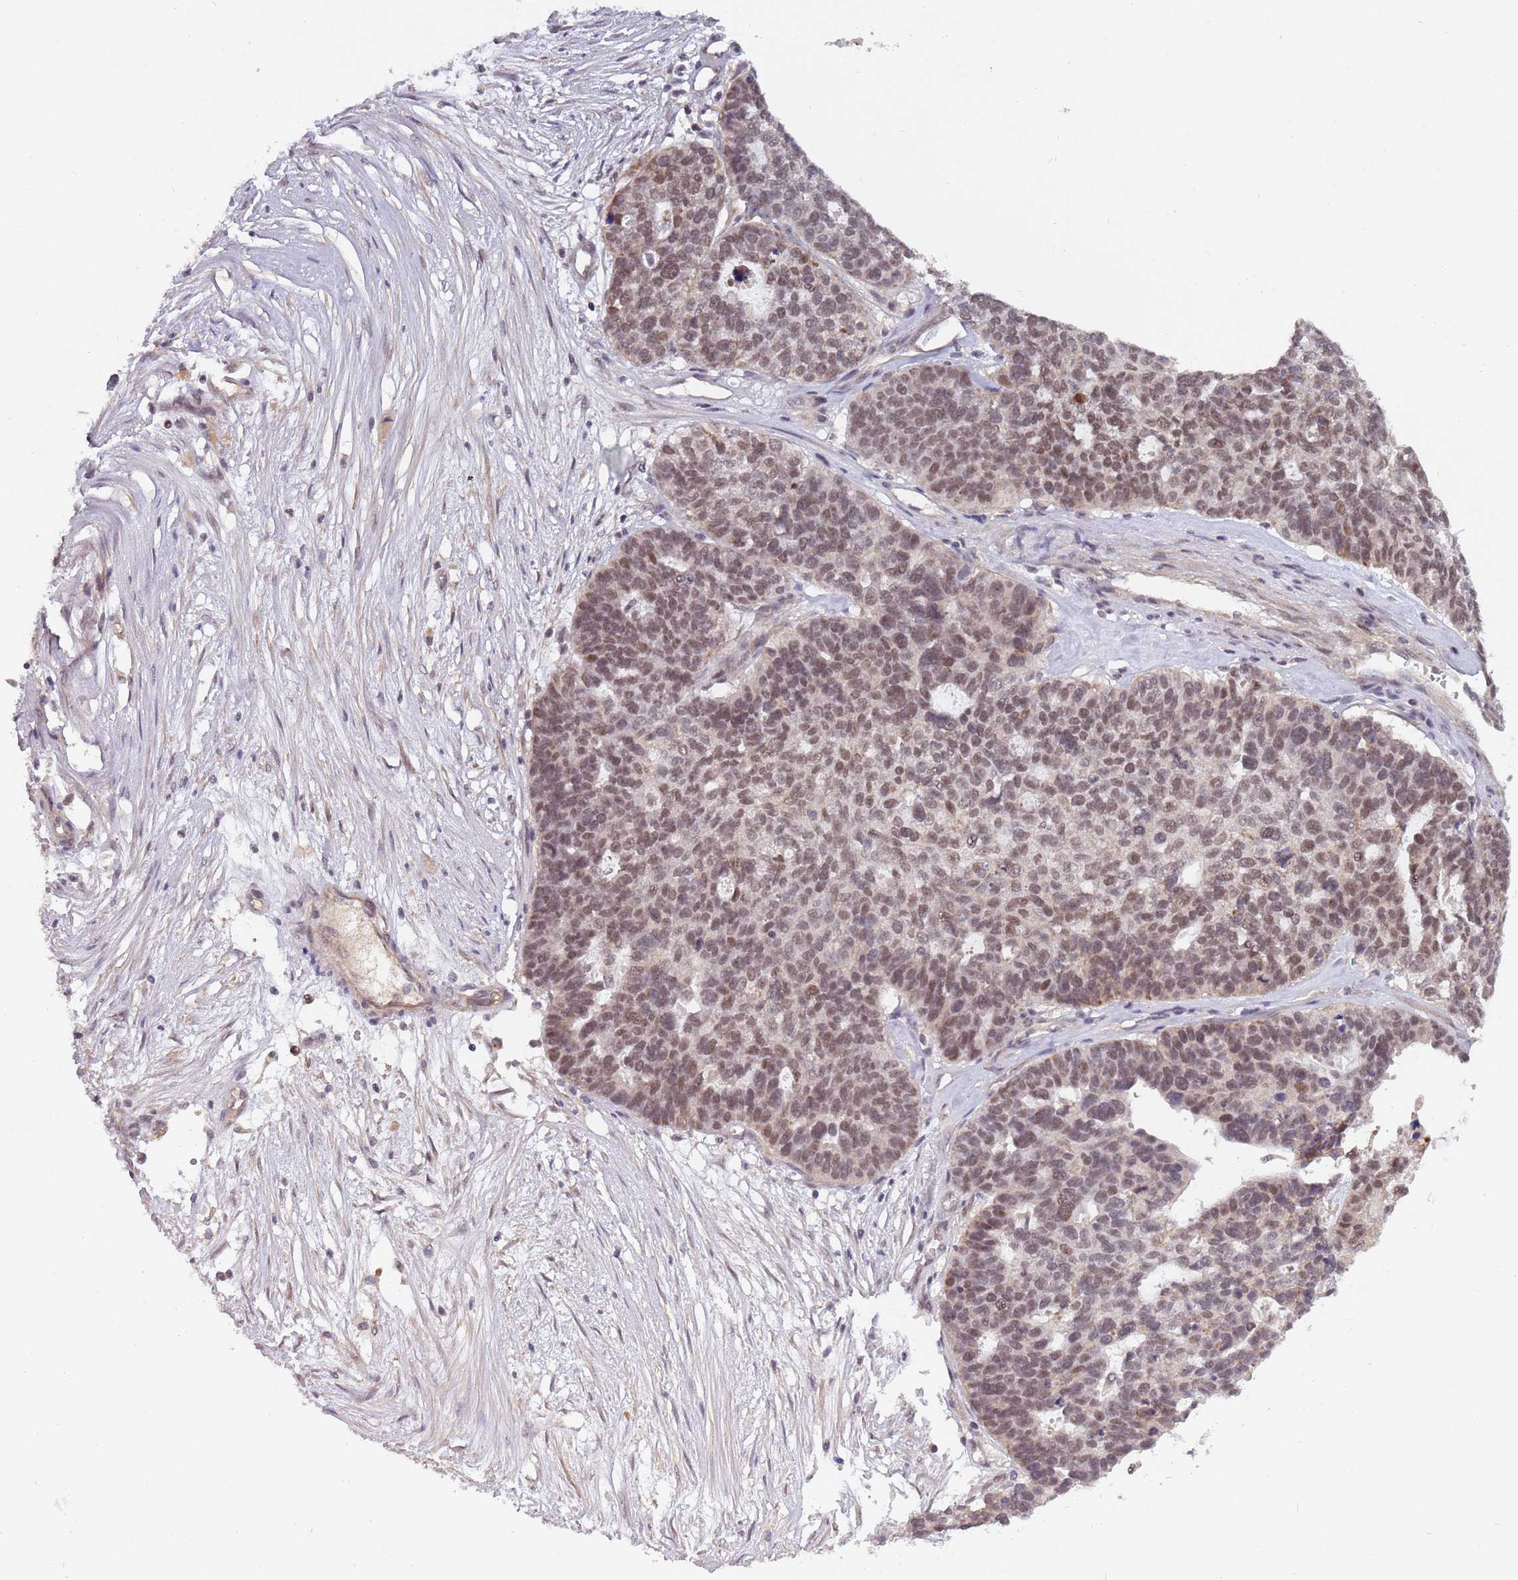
{"staining": {"intensity": "moderate", "quantity": ">75%", "location": "nuclear"}, "tissue": "ovarian cancer", "cell_type": "Tumor cells", "image_type": "cancer", "snomed": [{"axis": "morphology", "description": "Cystadenocarcinoma, serous, NOS"}, {"axis": "topography", "description": "Ovary"}], "caption": "A medium amount of moderate nuclear positivity is appreciated in approximately >75% of tumor cells in ovarian cancer (serous cystadenocarcinoma) tissue.", "gene": "SUDS3", "patient": {"sex": "female", "age": 59}}